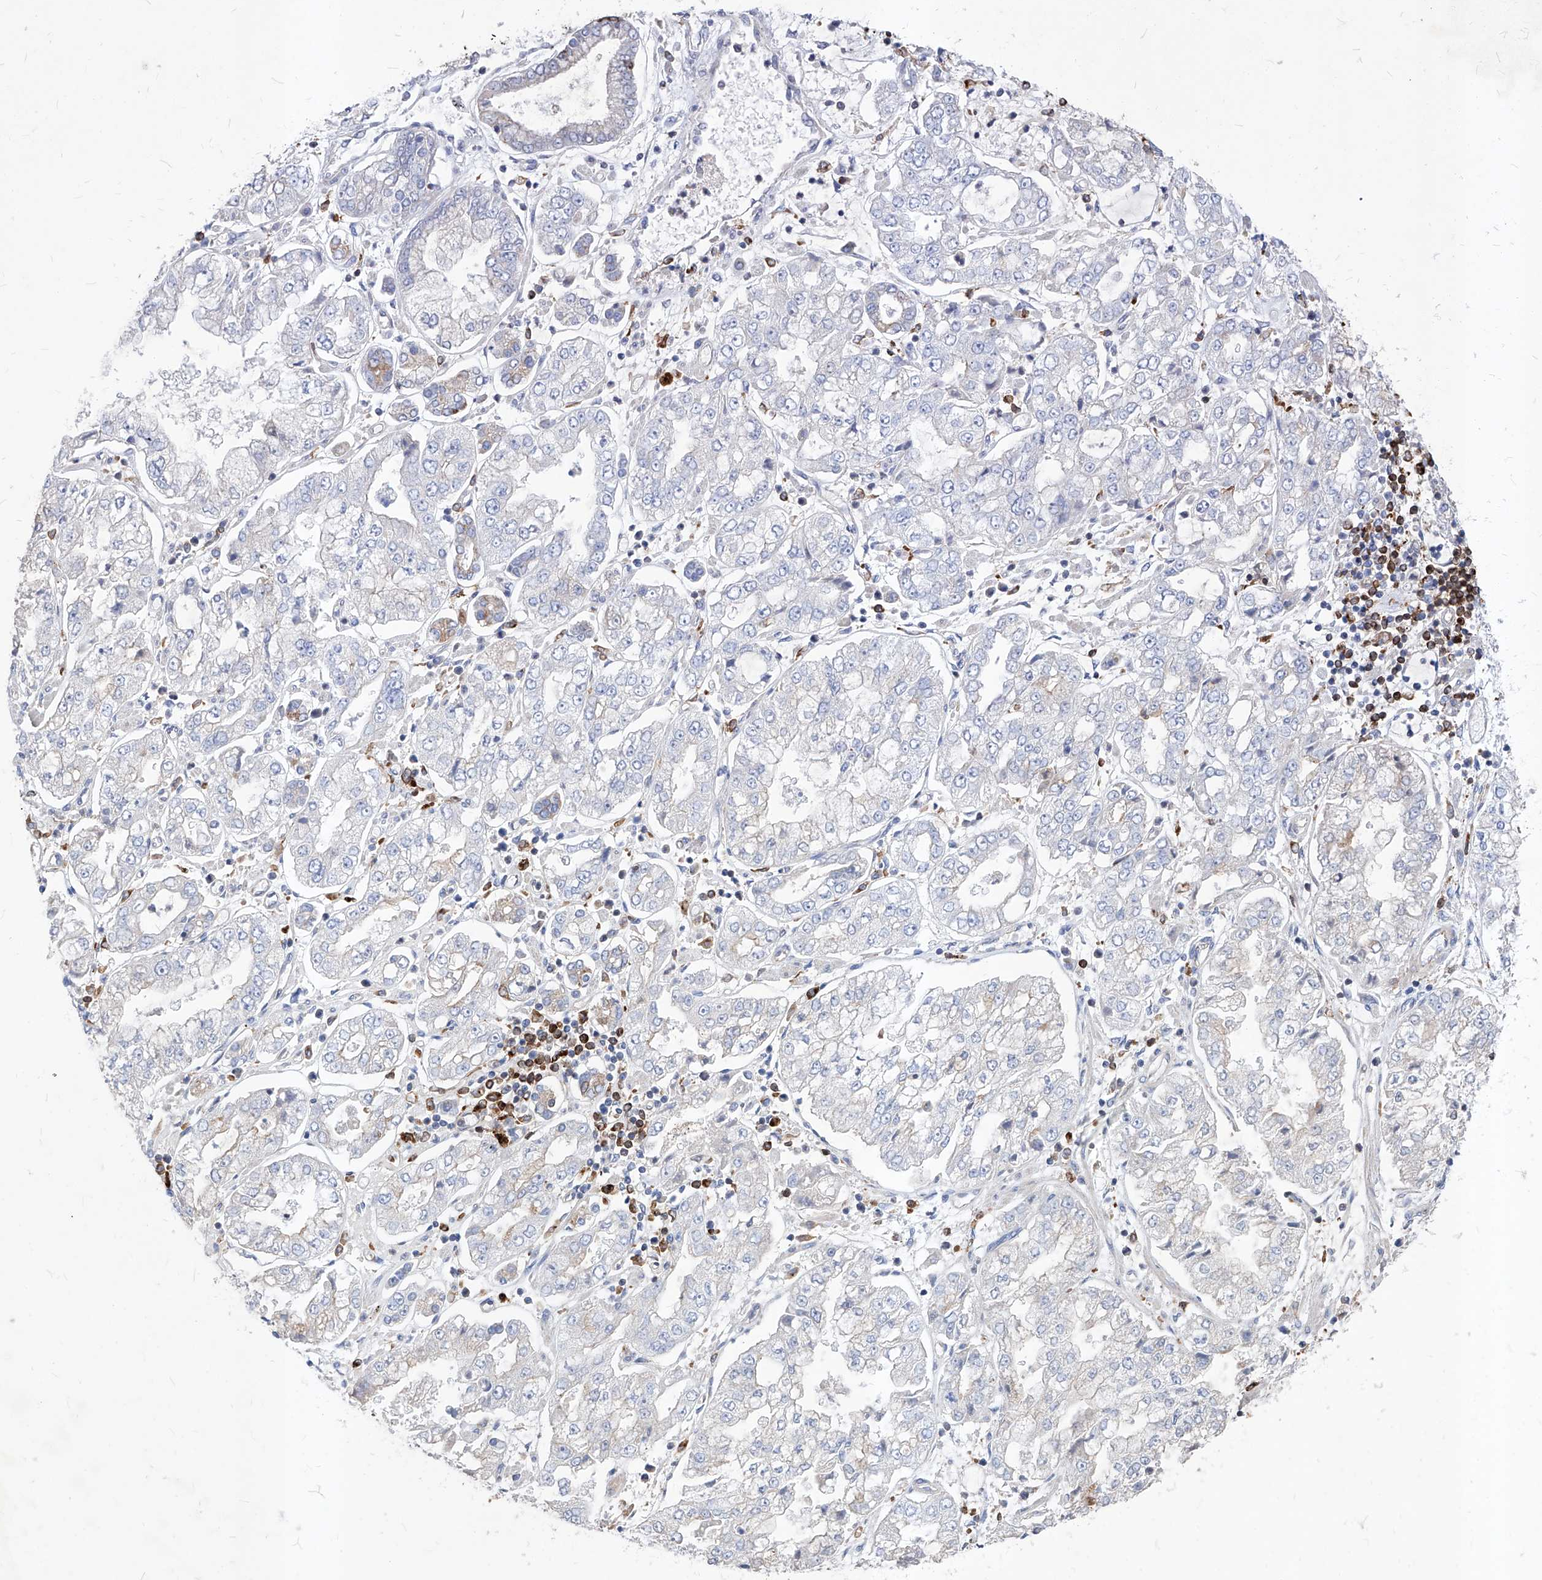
{"staining": {"intensity": "negative", "quantity": "none", "location": "none"}, "tissue": "stomach cancer", "cell_type": "Tumor cells", "image_type": "cancer", "snomed": [{"axis": "morphology", "description": "Adenocarcinoma, NOS"}, {"axis": "topography", "description": "Stomach"}], "caption": "An image of human stomach adenocarcinoma is negative for staining in tumor cells.", "gene": "UBOX5", "patient": {"sex": "male", "age": 76}}